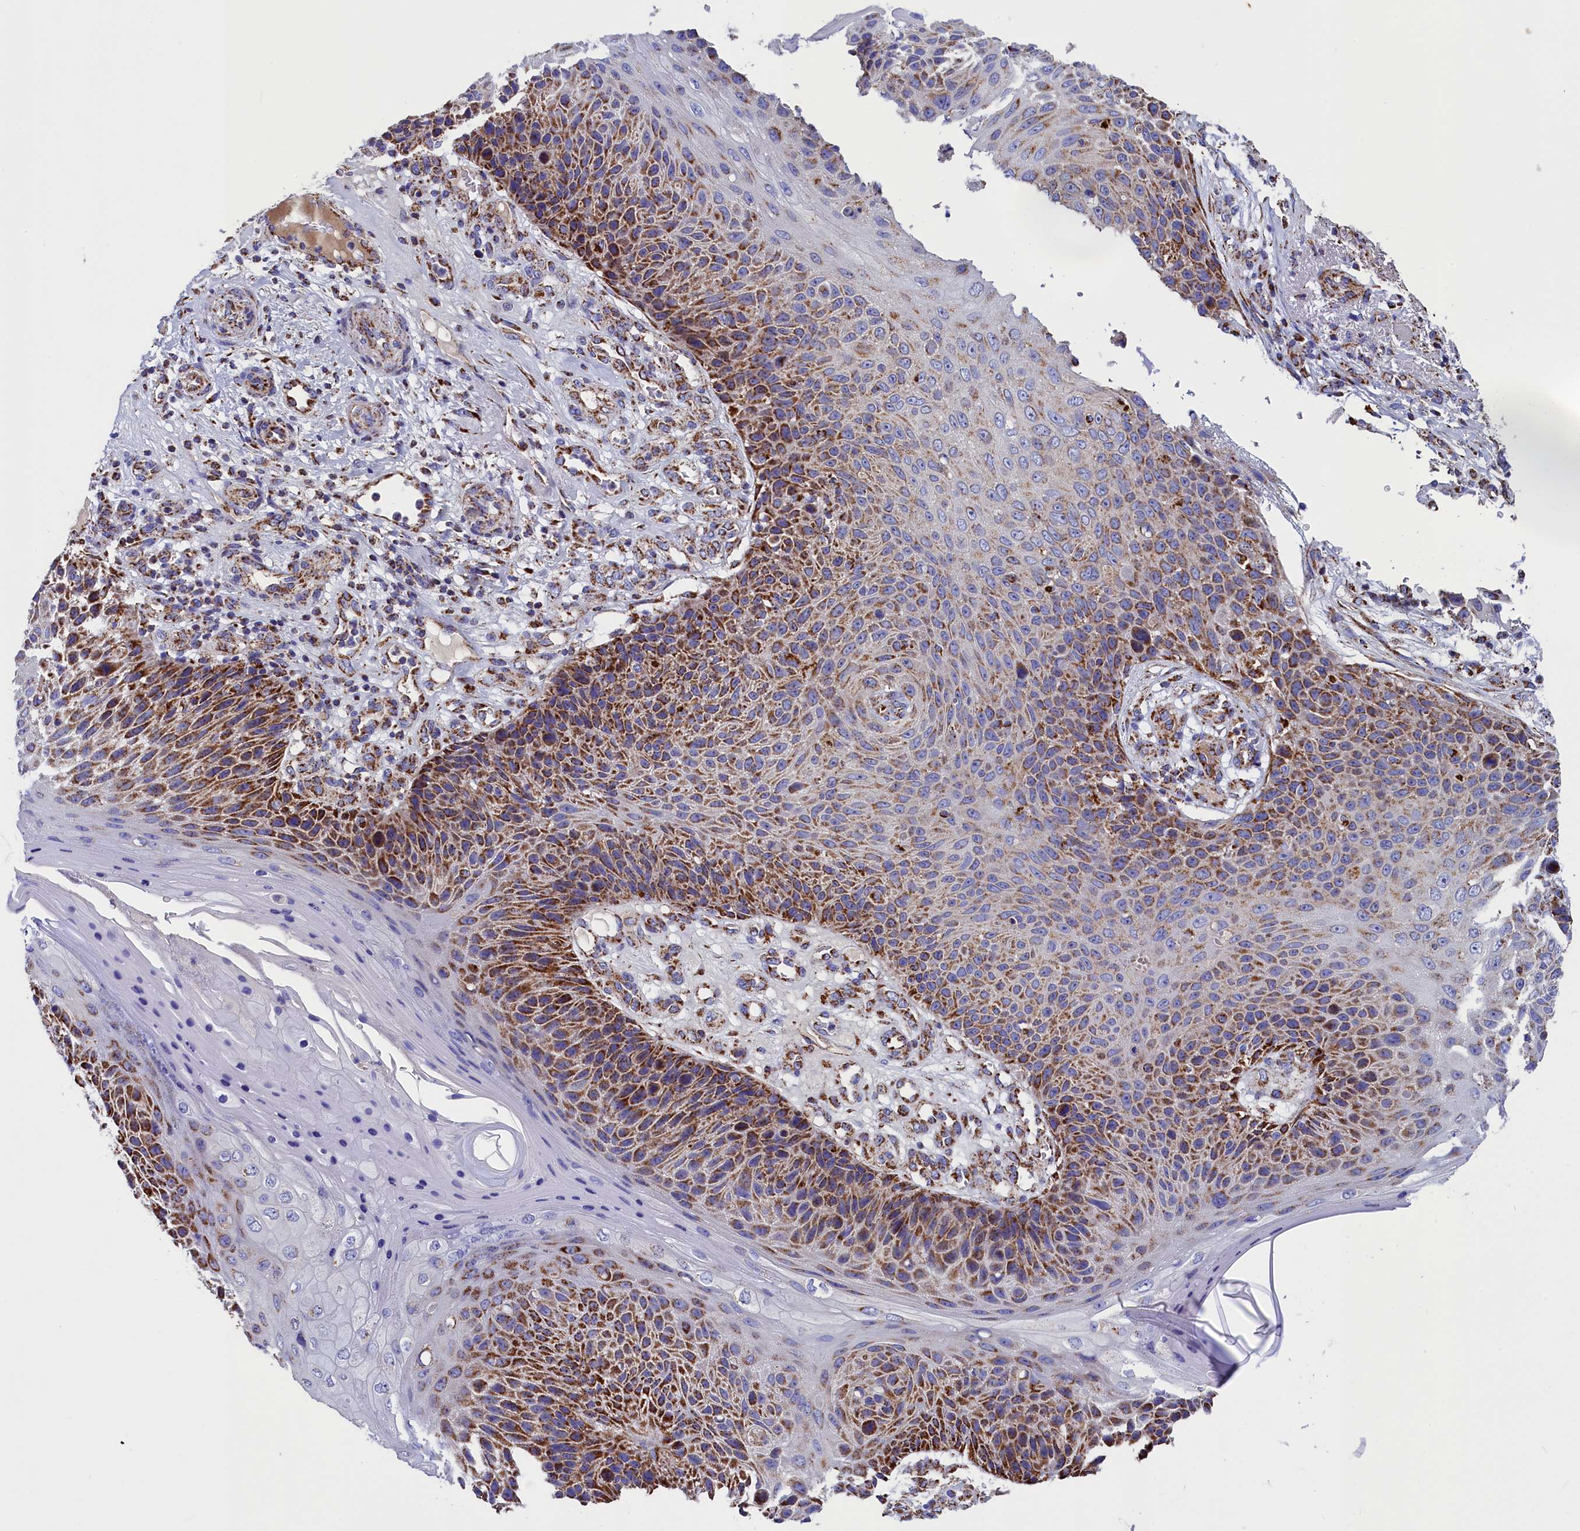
{"staining": {"intensity": "strong", "quantity": ">75%", "location": "cytoplasmic/membranous"}, "tissue": "skin cancer", "cell_type": "Tumor cells", "image_type": "cancer", "snomed": [{"axis": "morphology", "description": "Squamous cell carcinoma, NOS"}, {"axis": "topography", "description": "Skin"}], "caption": "Immunohistochemical staining of skin squamous cell carcinoma exhibits strong cytoplasmic/membranous protein positivity in approximately >75% of tumor cells. Immunohistochemistry (ihc) stains the protein in brown and the nuclei are stained blue.", "gene": "SLC39A3", "patient": {"sex": "female", "age": 88}}